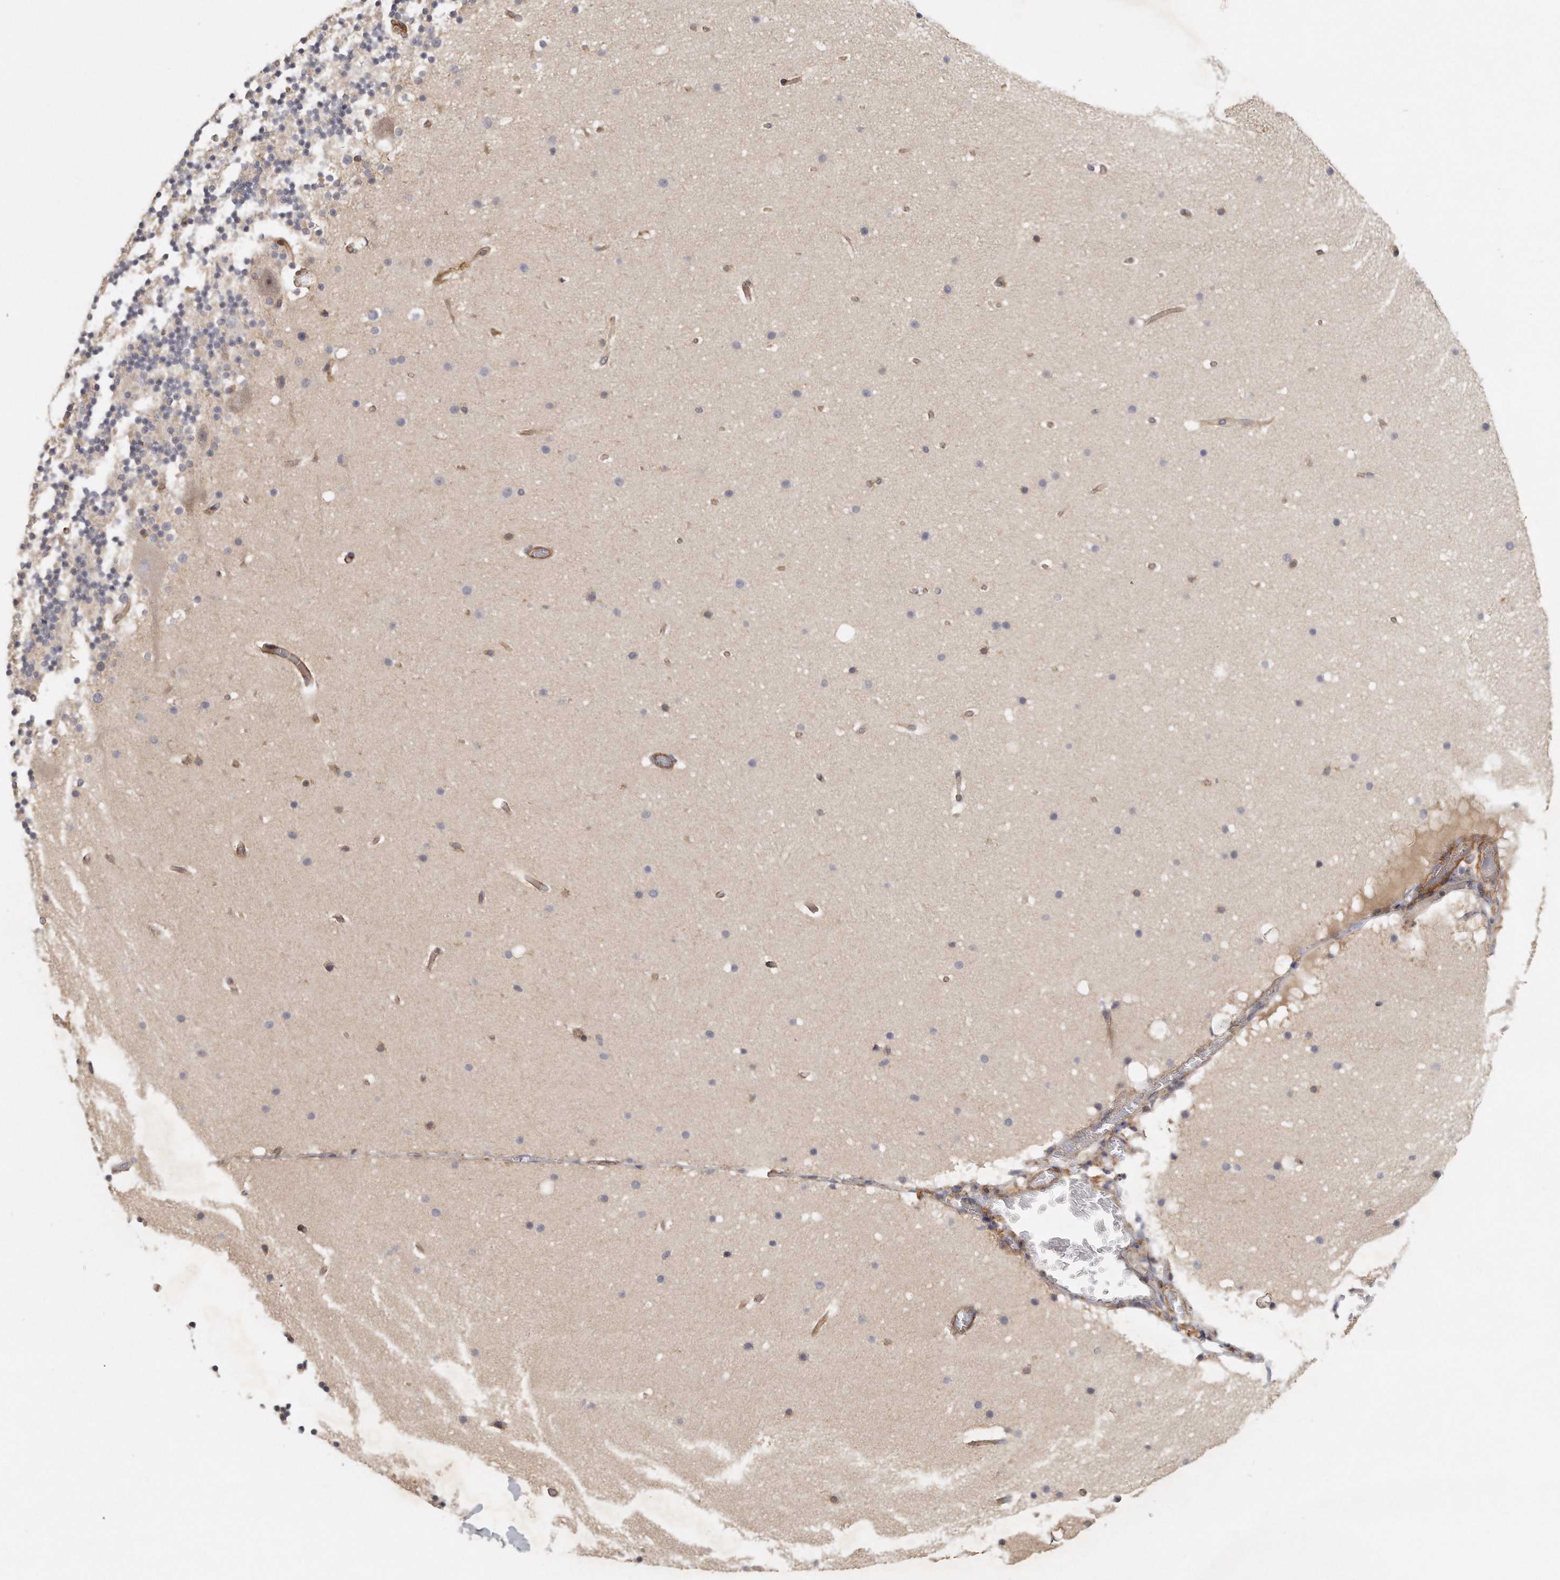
{"staining": {"intensity": "negative", "quantity": "none", "location": "none"}, "tissue": "cerebellum", "cell_type": "Cells in granular layer", "image_type": "normal", "snomed": [{"axis": "morphology", "description": "Normal tissue, NOS"}, {"axis": "topography", "description": "Cerebellum"}], "caption": "Photomicrograph shows no significant protein staining in cells in granular layer of normal cerebellum.", "gene": "MTERF4", "patient": {"sex": "male", "age": 57}}